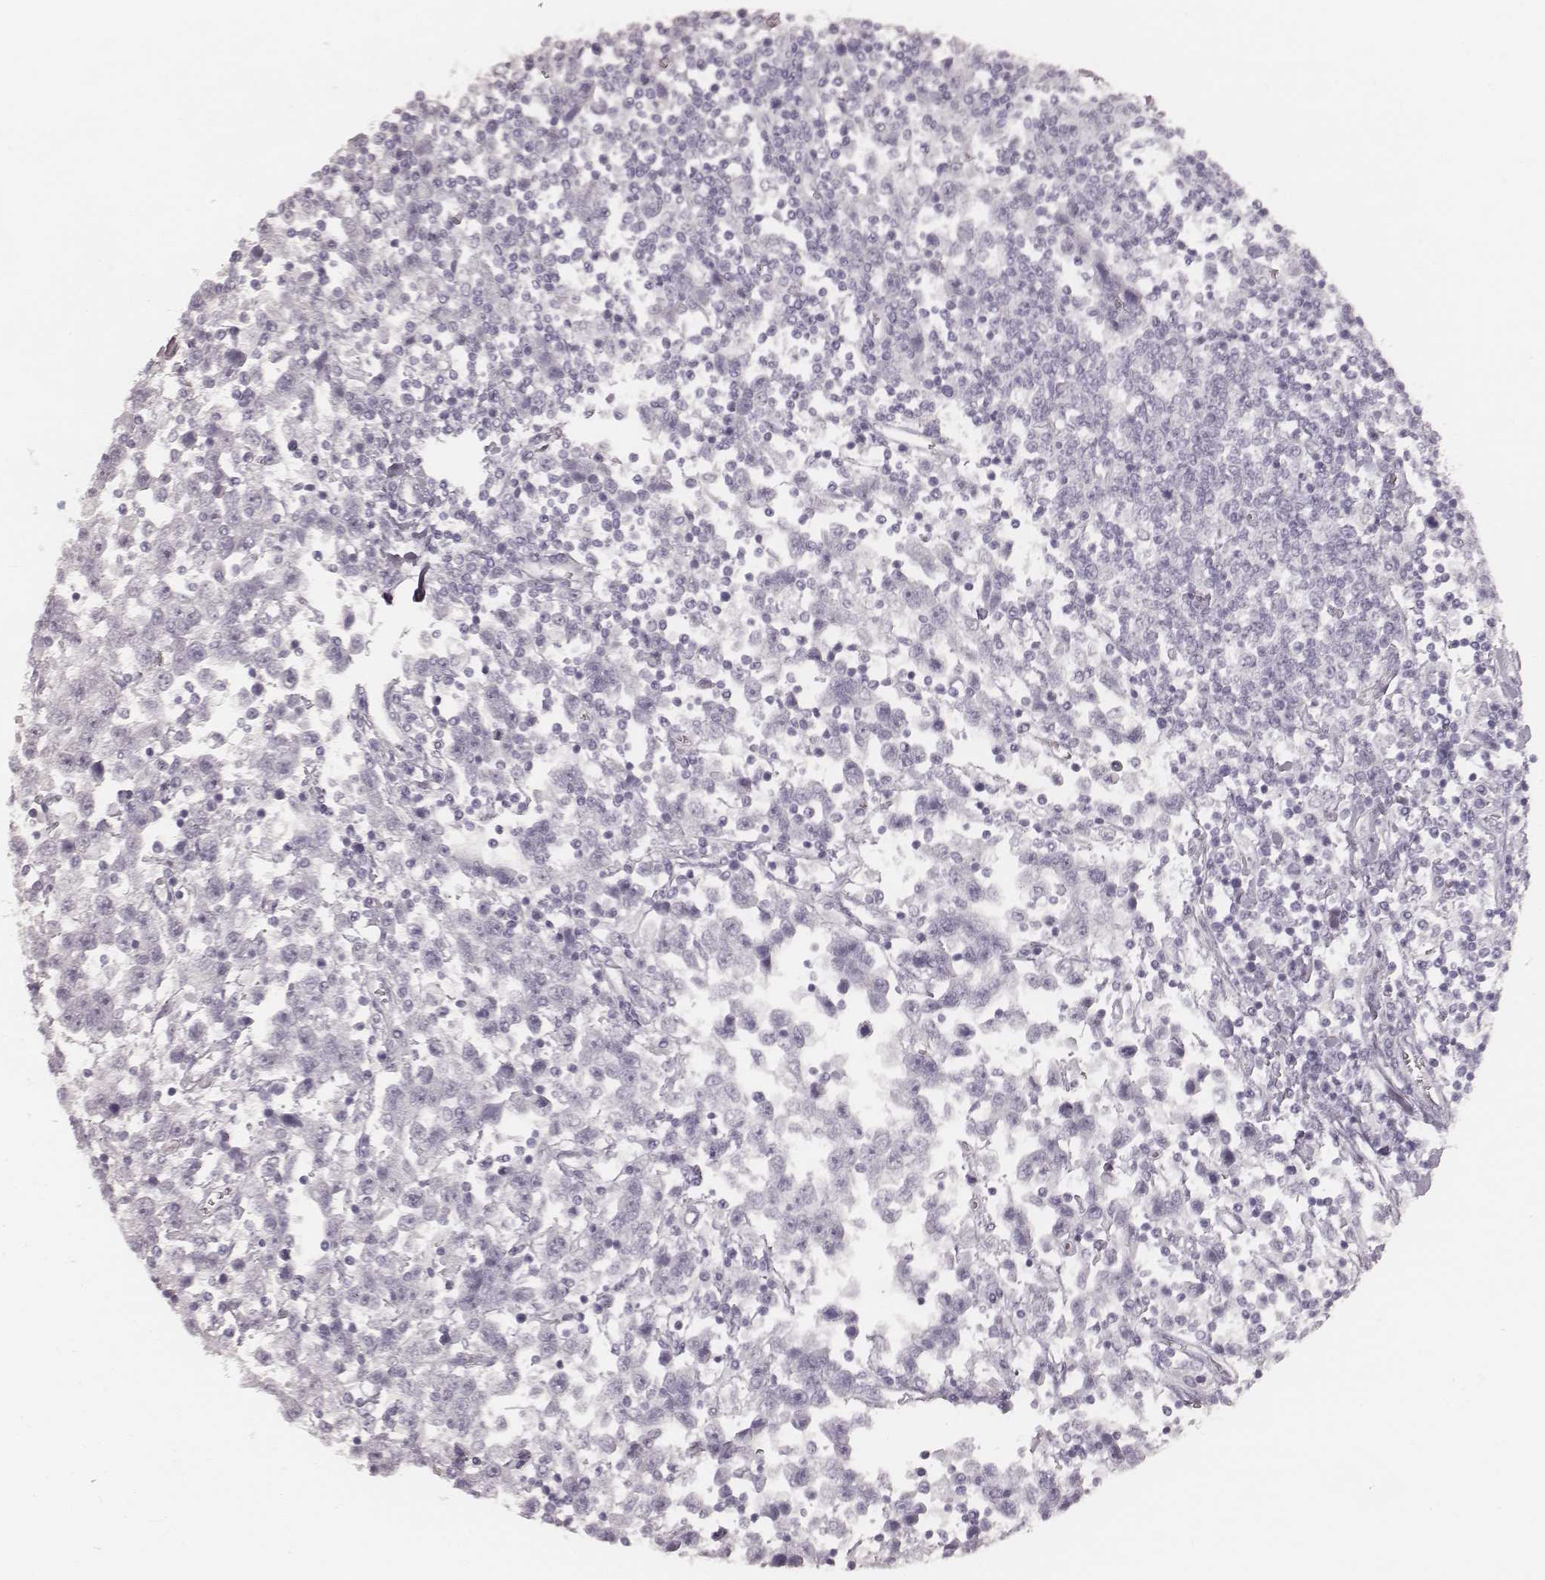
{"staining": {"intensity": "negative", "quantity": "none", "location": "none"}, "tissue": "testis cancer", "cell_type": "Tumor cells", "image_type": "cancer", "snomed": [{"axis": "morphology", "description": "Seminoma, NOS"}, {"axis": "topography", "description": "Testis"}], "caption": "A high-resolution photomicrograph shows immunohistochemistry staining of testis seminoma, which displays no significant positivity in tumor cells. (DAB (3,3'-diaminobenzidine) immunohistochemistry (IHC), high magnification).", "gene": "KRT34", "patient": {"sex": "male", "age": 34}}